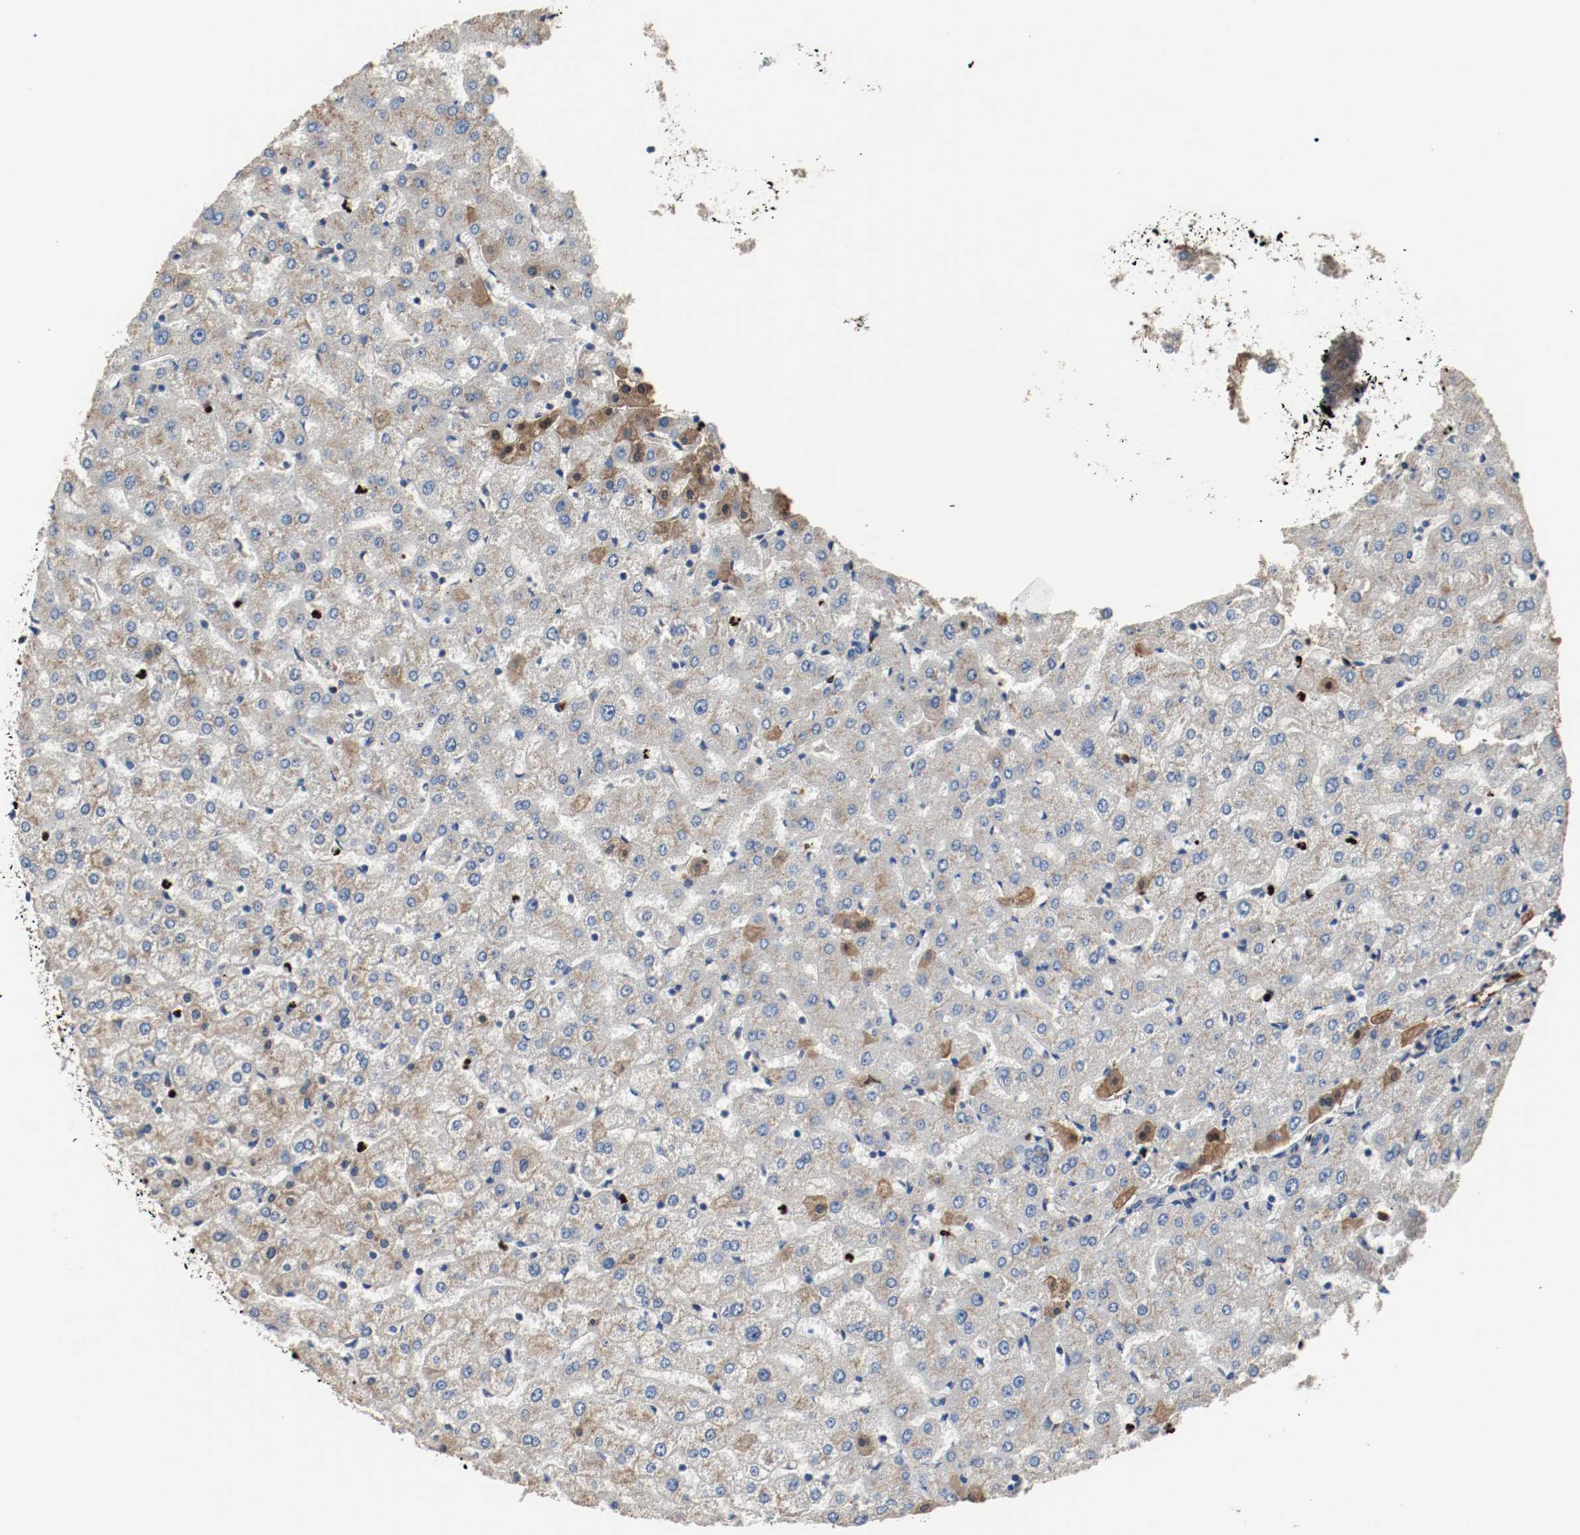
{"staining": {"intensity": "negative", "quantity": "none", "location": "none"}, "tissue": "liver", "cell_type": "Cholangiocytes", "image_type": "normal", "snomed": [{"axis": "morphology", "description": "Normal tissue, NOS"}, {"axis": "morphology", "description": "Fibrosis, NOS"}, {"axis": "topography", "description": "Liver"}], "caption": "Liver stained for a protein using IHC shows no expression cholangiocytes.", "gene": "BLK", "patient": {"sex": "female", "age": 29}}